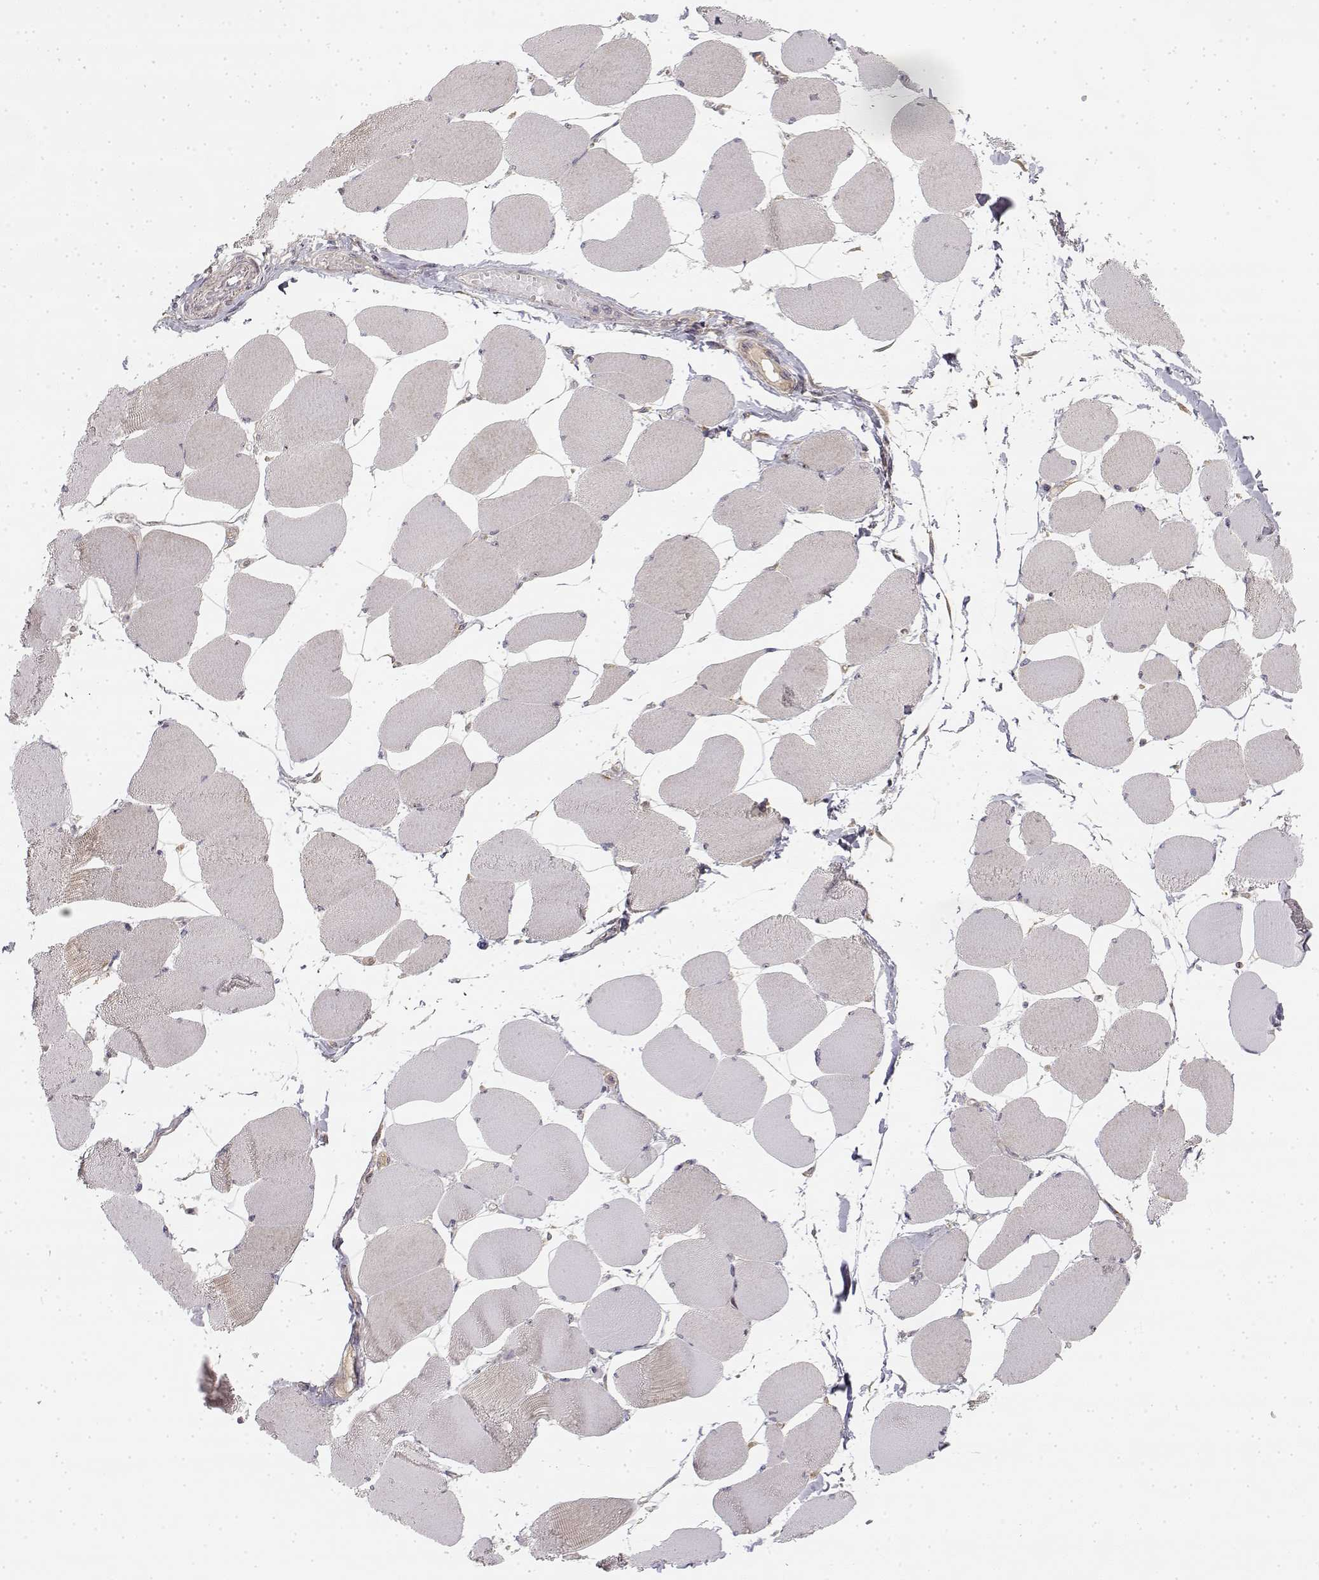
{"staining": {"intensity": "negative", "quantity": "none", "location": "none"}, "tissue": "skeletal muscle", "cell_type": "Myocytes", "image_type": "normal", "snomed": [{"axis": "morphology", "description": "Normal tissue, NOS"}, {"axis": "topography", "description": "Skeletal muscle"}], "caption": "This micrograph is of benign skeletal muscle stained with IHC to label a protein in brown with the nuclei are counter-stained blue. There is no staining in myocytes.", "gene": "MED12L", "patient": {"sex": "female", "age": 75}}